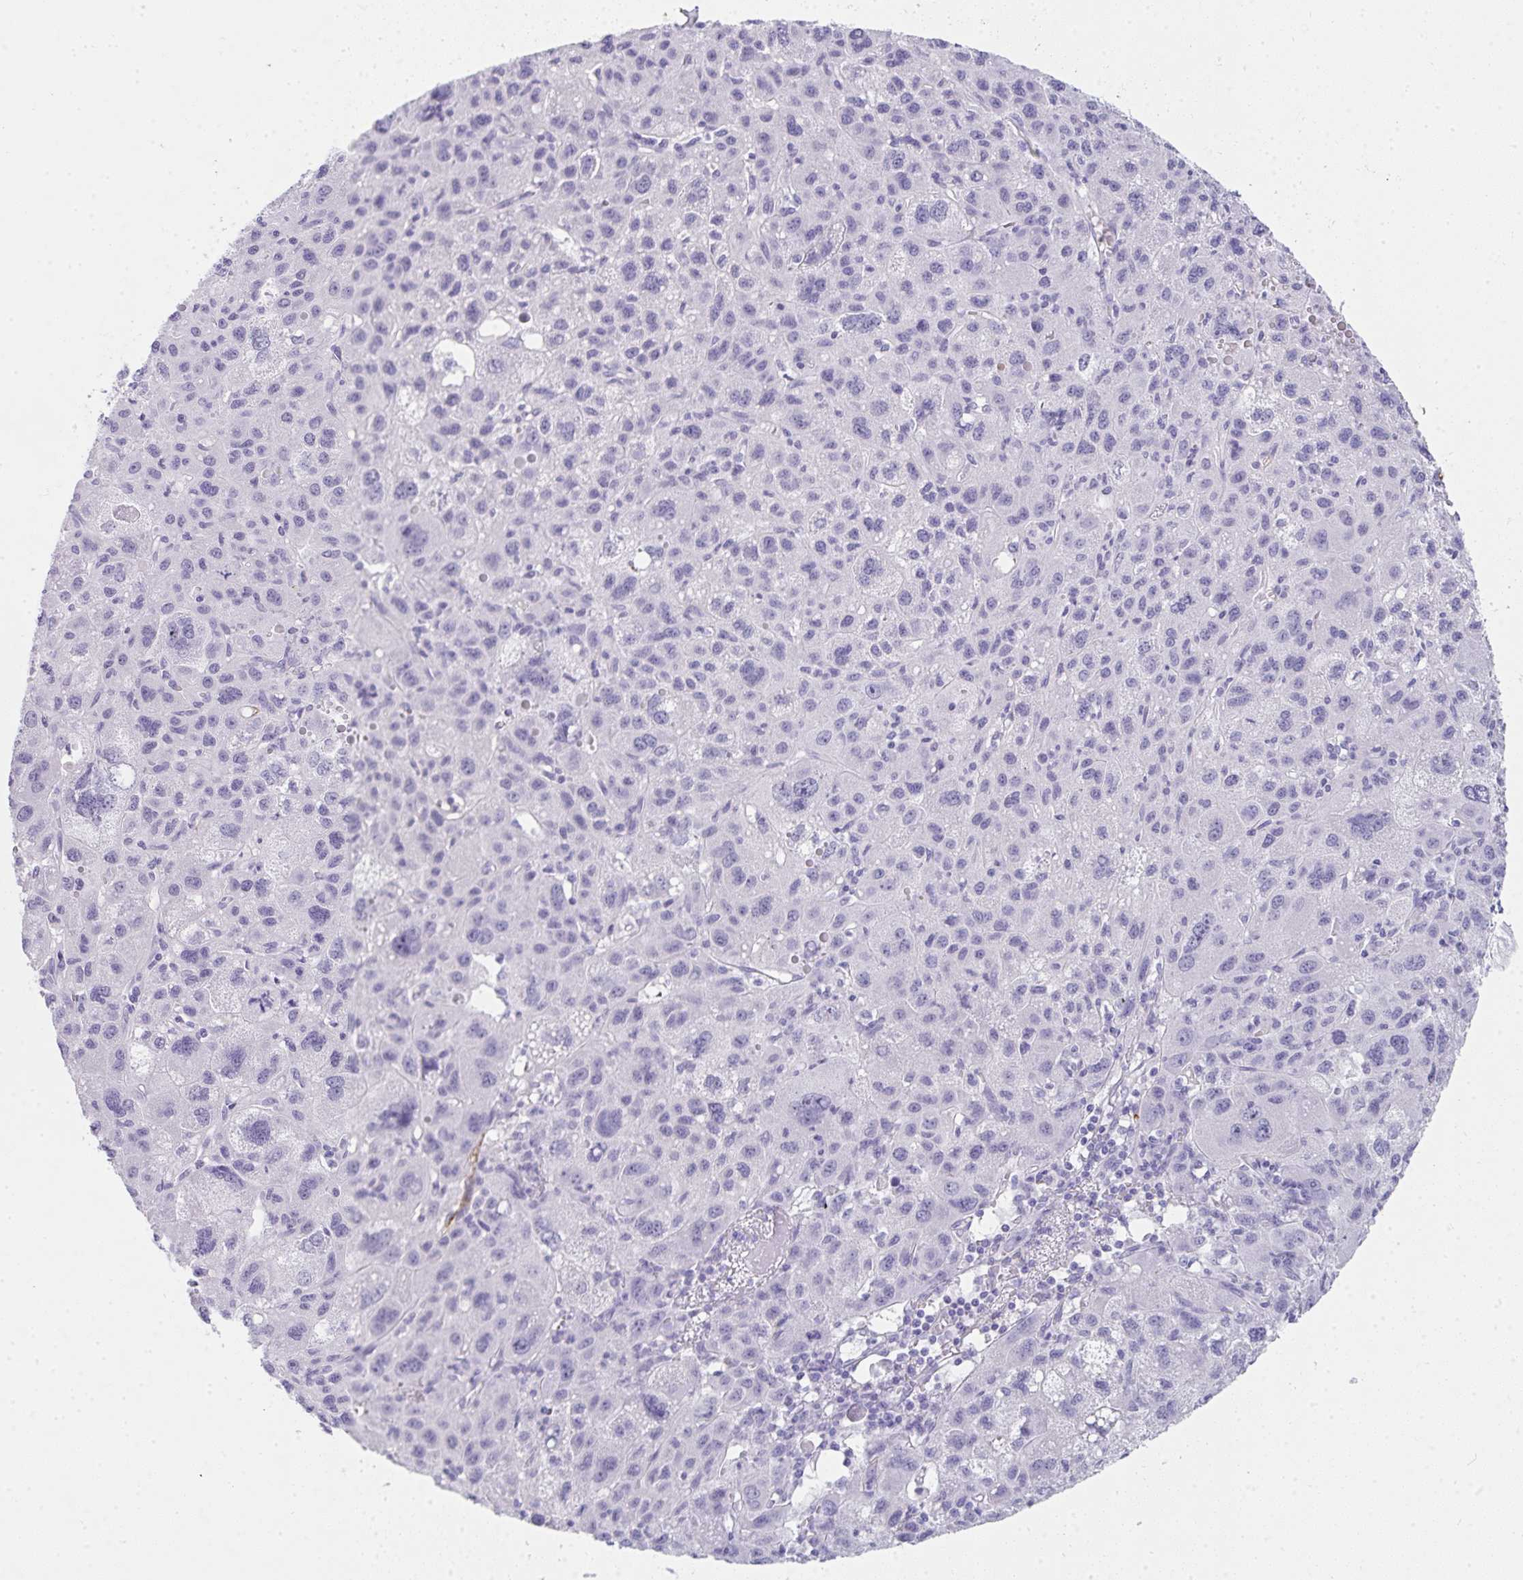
{"staining": {"intensity": "negative", "quantity": "none", "location": "none"}, "tissue": "liver cancer", "cell_type": "Tumor cells", "image_type": "cancer", "snomed": [{"axis": "morphology", "description": "Carcinoma, Hepatocellular, NOS"}, {"axis": "topography", "description": "Liver"}], "caption": "A micrograph of hepatocellular carcinoma (liver) stained for a protein displays no brown staining in tumor cells.", "gene": "PRND", "patient": {"sex": "female", "age": 77}}